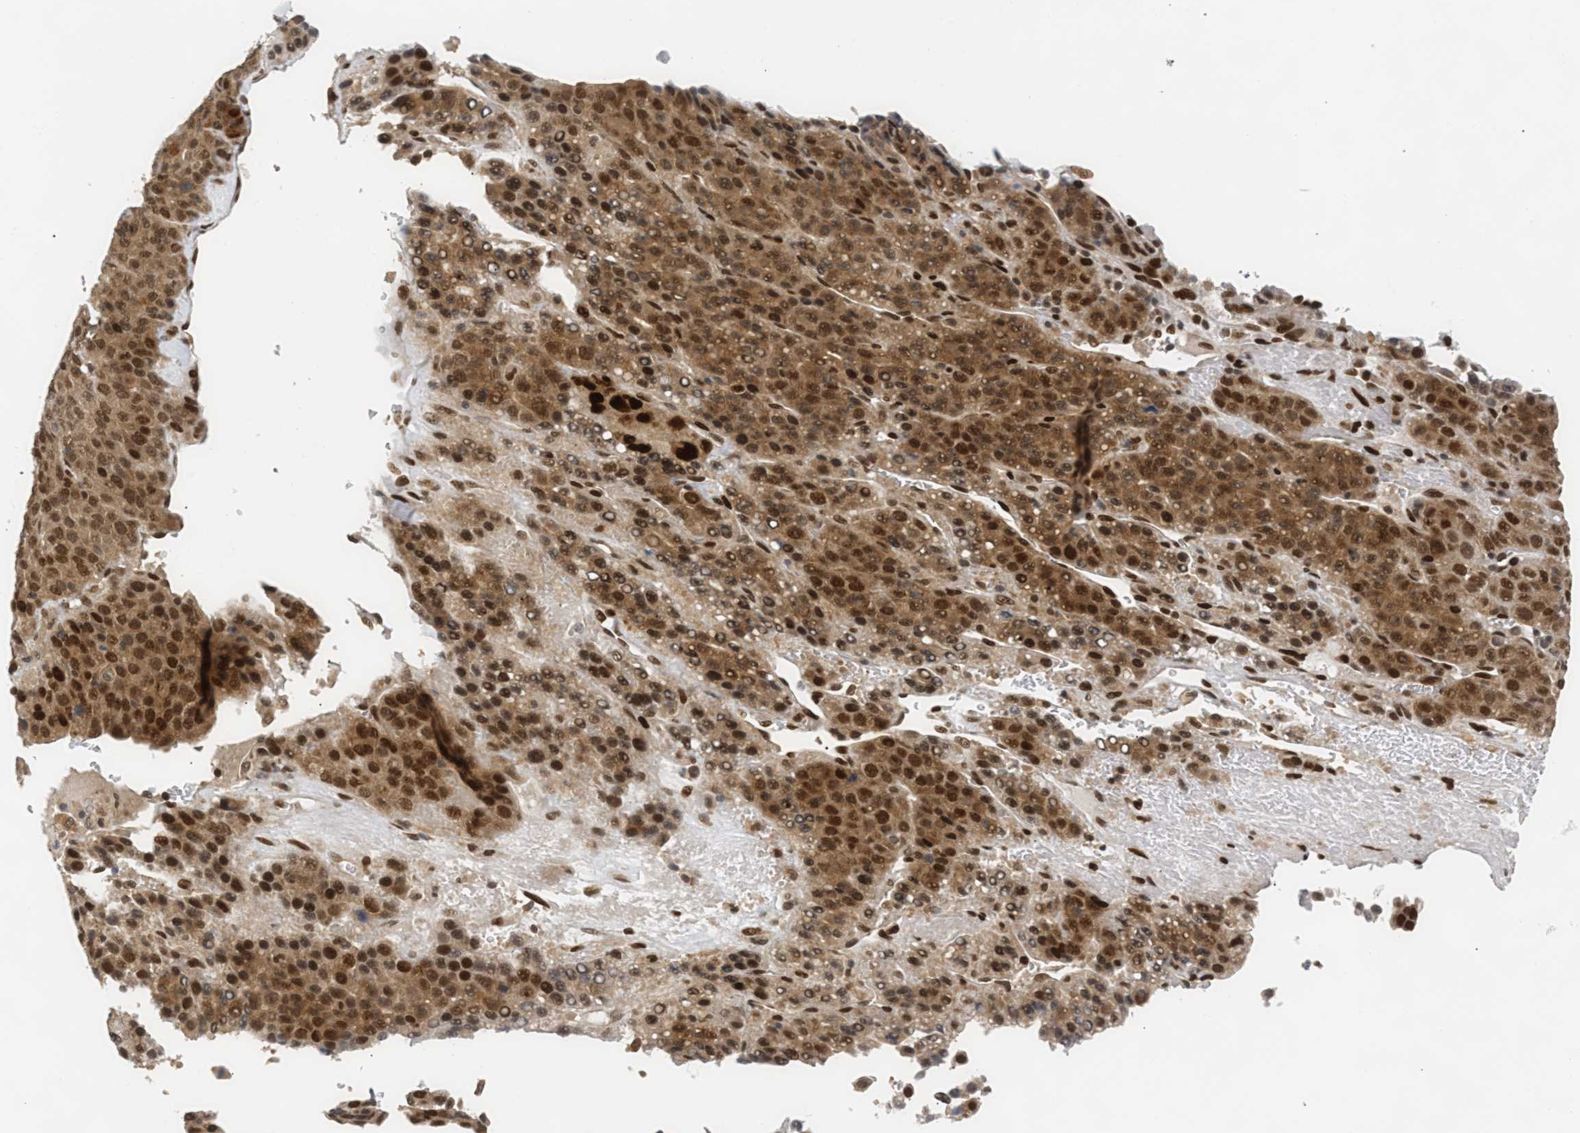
{"staining": {"intensity": "strong", "quantity": ">75%", "location": "nuclear"}, "tissue": "liver cancer", "cell_type": "Tumor cells", "image_type": "cancer", "snomed": [{"axis": "morphology", "description": "Carcinoma, Hepatocellular, NOS"}, {"axis": "topography", "description": "Liver"}], "caption": "This is an image of IHC staining of liver cancer, which shows strong positivity in the nuclear of tumor cells.", "gene": "SSBP2", "patient": {"sex": "female", "age": 53}}